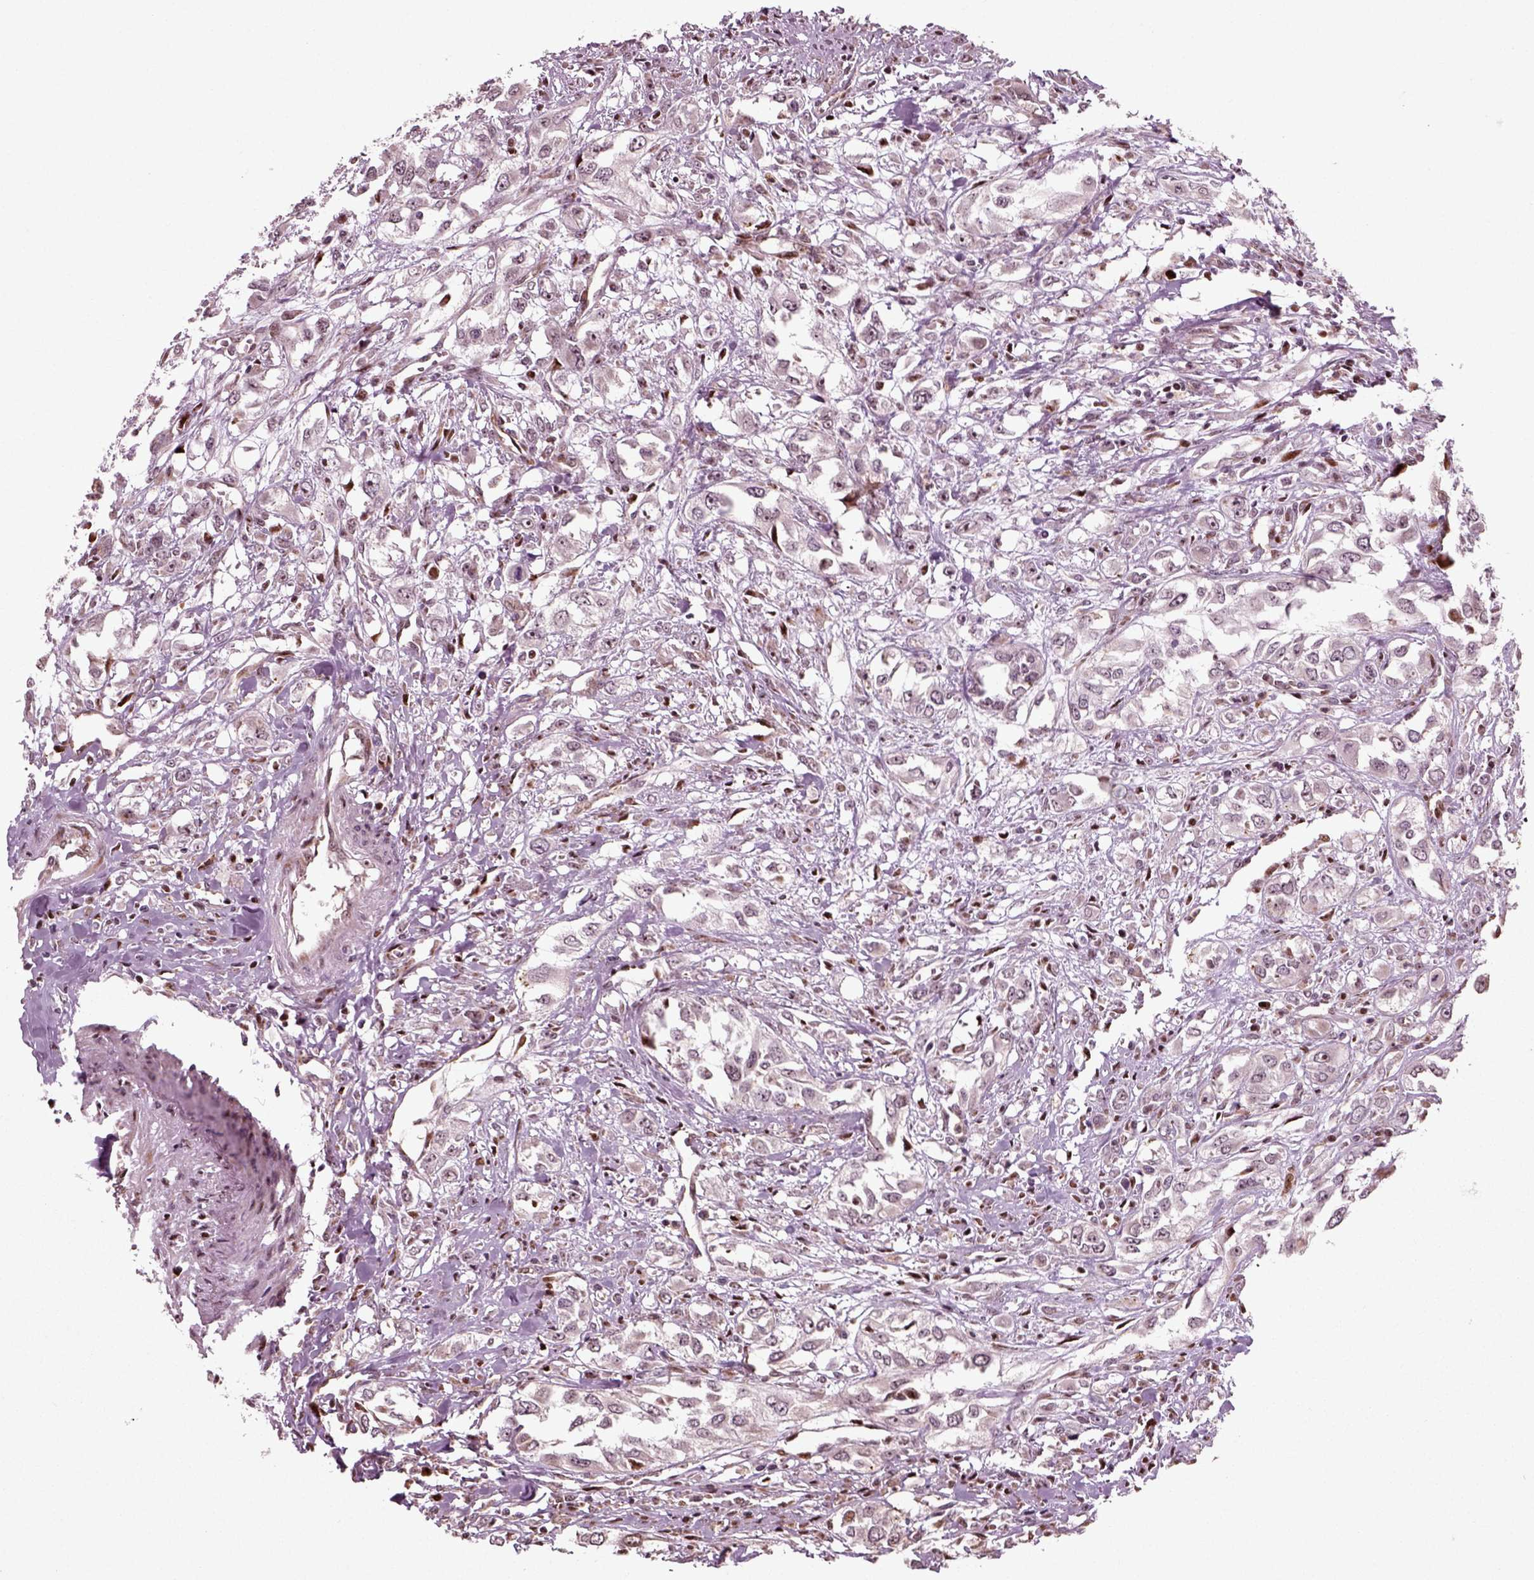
{"staining": {"intensity": "moderate", "quantity": "<25%", "location": "nuclear"}, "tissue": "urothelial cancer", "cell_type": "Tumor cells", "image_type": "cancer", "snomed": [{"axis": "morphology", "description": "Urothelial carcinoma, High grade"}, {"axis": "topography", "description": "Urinary bladder"}], "caption": "Human urothelial cancer stained with a protein marker shows moderate staining in tumor cells.", "gene": "CDC14A", "patient": {"sex": "male", "age": 67}}